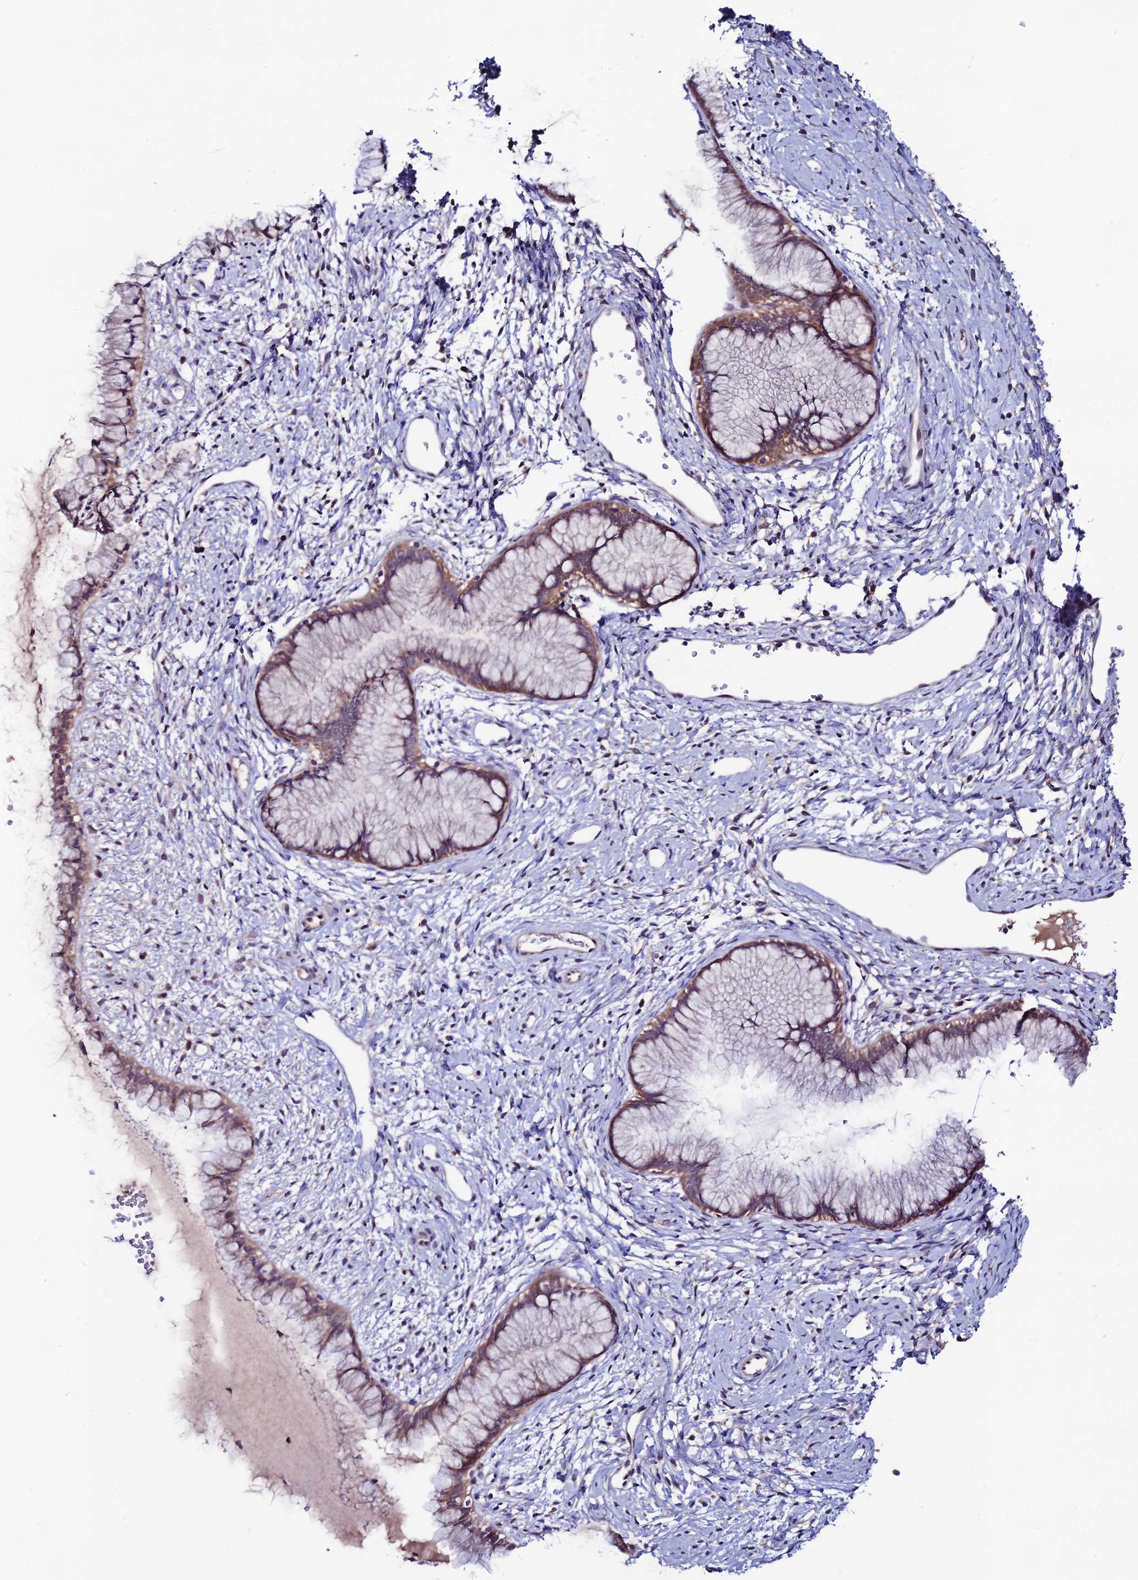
{"staining": {"intensity": "moderate", "quantity": "25%-75%", "location": "cytoplasmic/membranous"}, "tissue": "cervix", "cell_type": "Glandular cells", "image_type": "normal", "snomed": [{"axis": "morphology", "description": "Normal tissue, NOS"}, {"axis": "topography", "description": "Cervix"}], "caption": "There is medium levels of moderate cytoplasmic/membranous expression in glandular cells of normal cervix, as demonstrated by immunohistochemical staining (brown color).", "gene": "FZD8", "patient": {"sex": "female", "age": 42}}